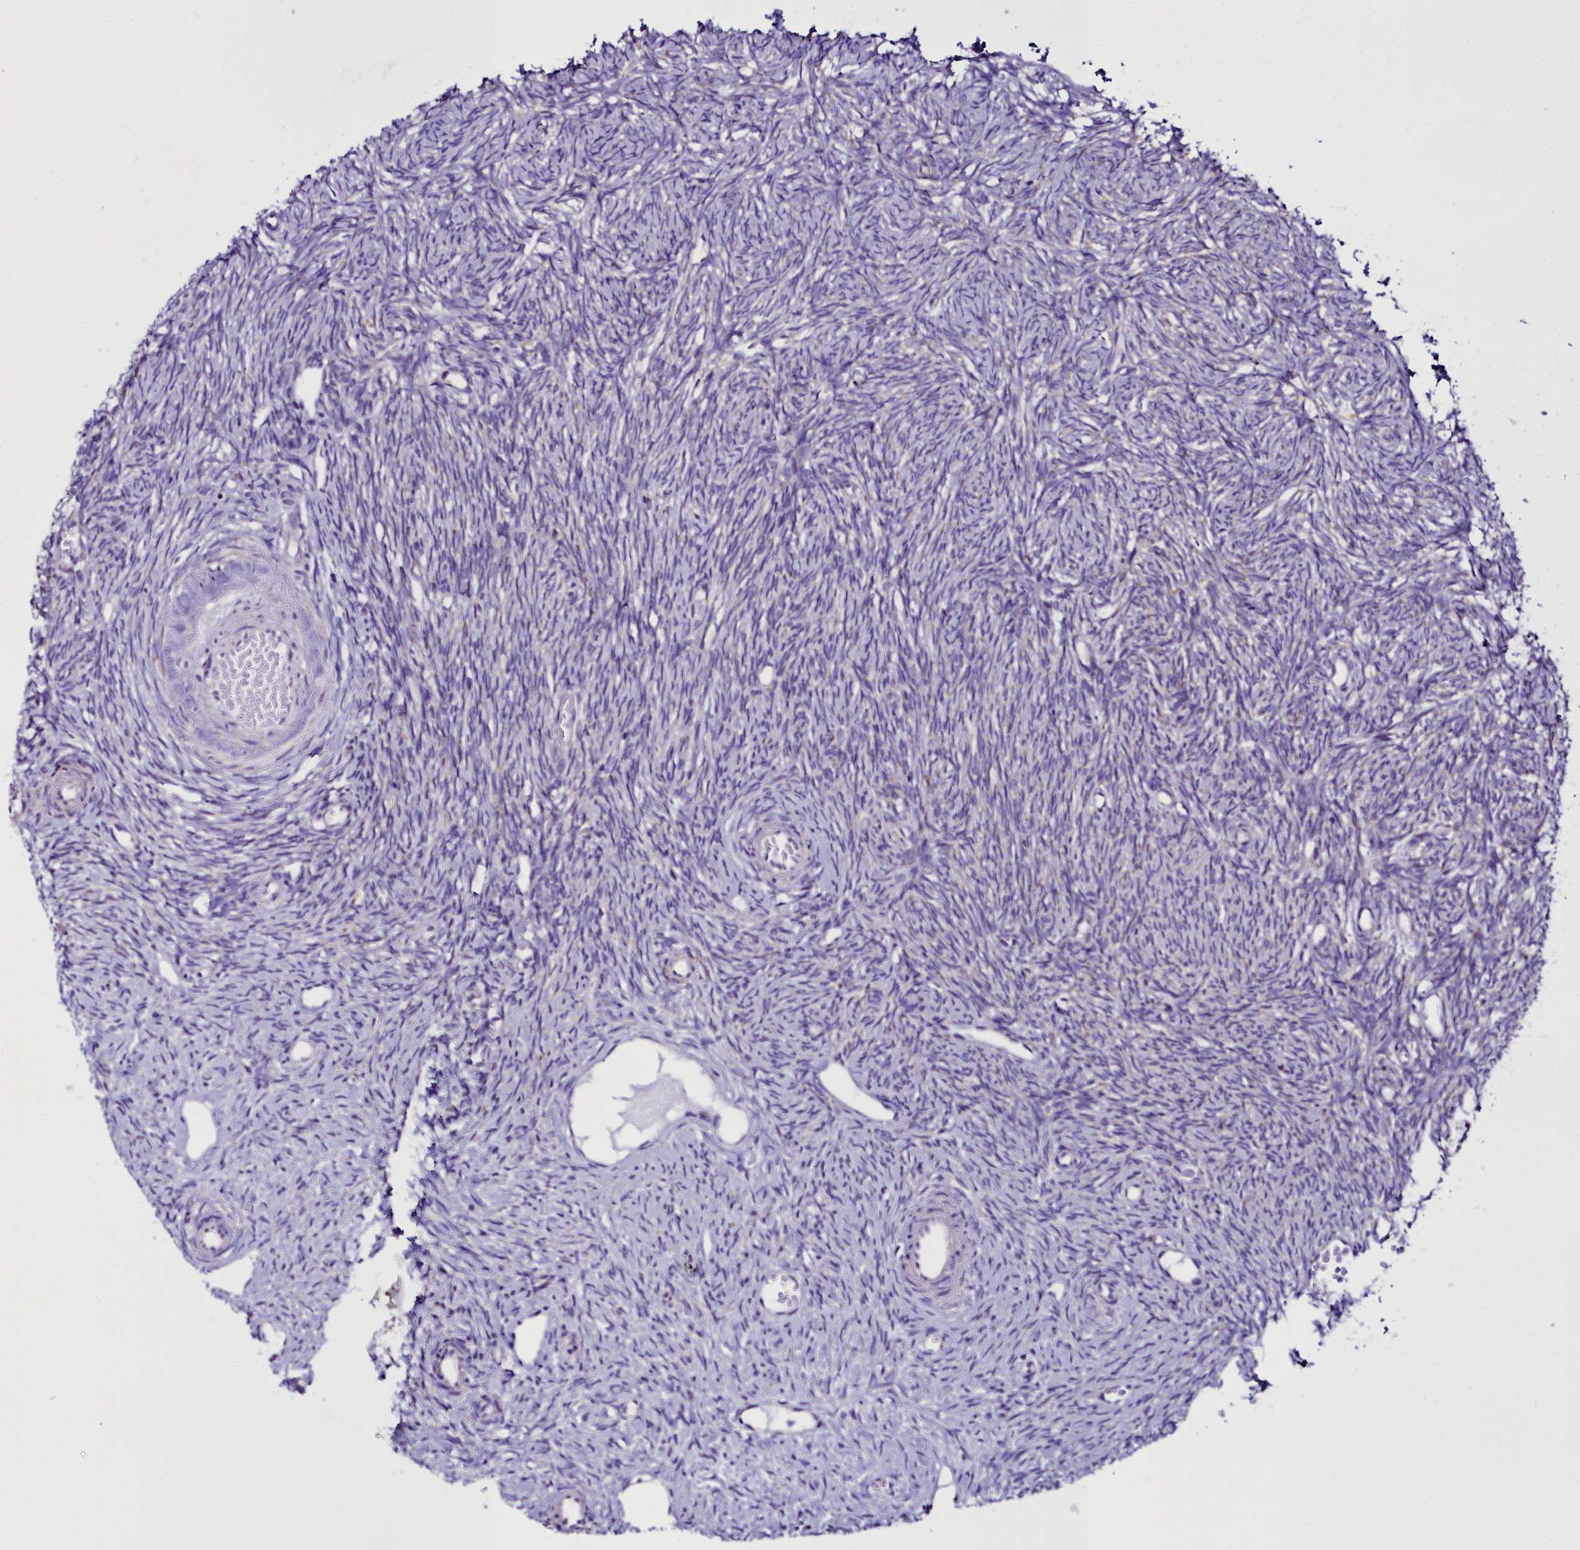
{"staining": {"intensity": "negative", "quantity": "none", "location": "none"}, "tissue": "ovary", "cell_type": "Ovarian stroma cells", "image_type": "normal", "snomed": [{"axis": "morphology", "description": "Normal tissue, NOS"}, {"axis": "topography", "description": "Ovary"}], "caption": "This is a micrograph of immunohistochemistry (IHC) staining of benign ovary, which shows no positivity in ovarian stroma cells. (DAB IHC visualized using brightfield microscopy, high magnification).", "gene": "WDFY3", "patient": {"sex": "female", "age": 51}}